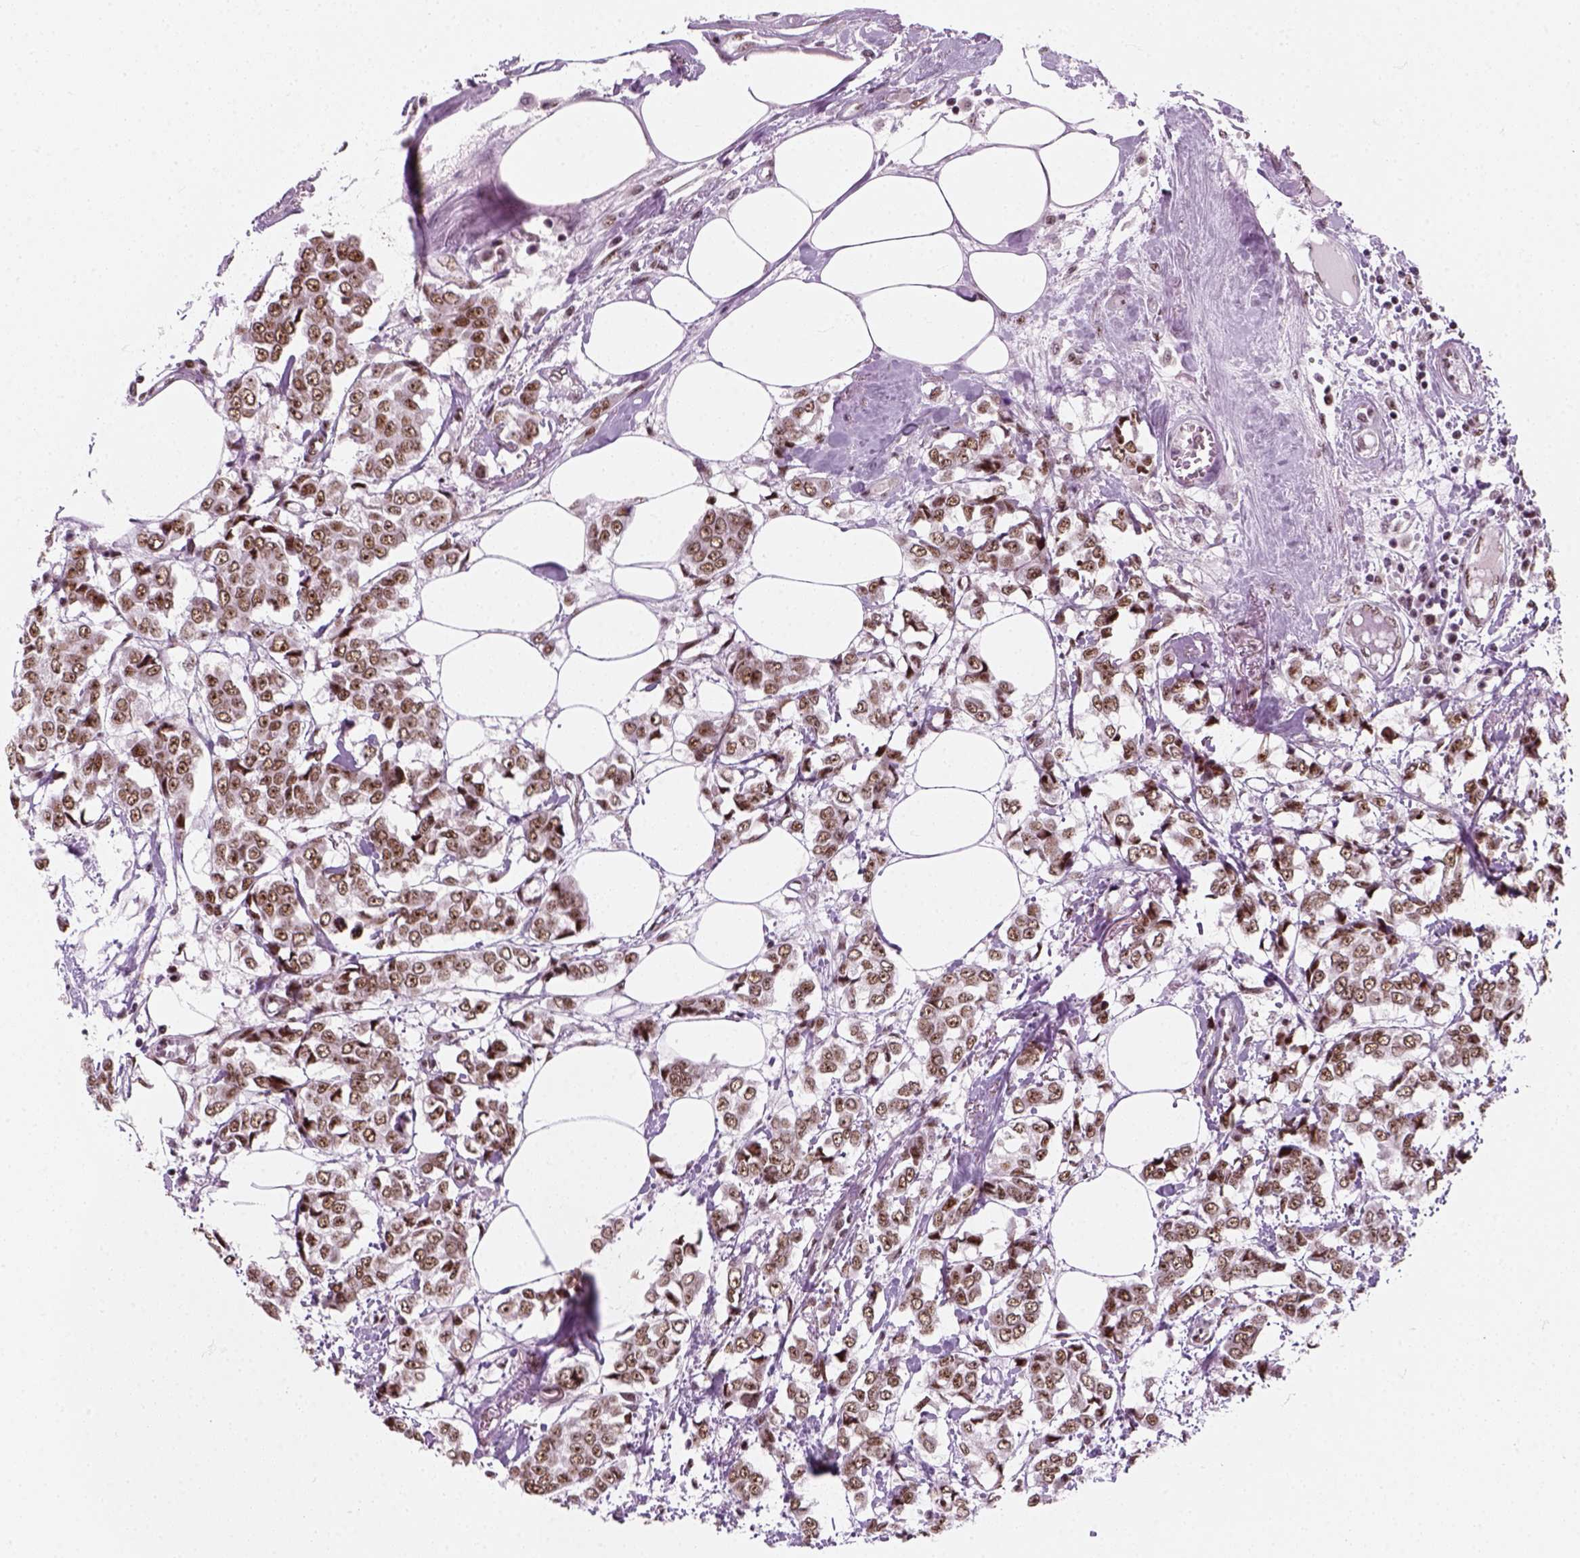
{"staining": {"intensity": "weak", "quantity": ">75%", "location": "nuclear"}, "tissue": "breast cancer", "cell_type": "Tumor cells", "image_type": "cancer", "snomed": [{"axis": "morphology", "description": "Duct carcinoma"}, {"axis": "topography", "description": "Breast"}], "caption": "Breast cancer was stained to show a protein in brown. There is low levels of weak nuclear expression in about >75% of tumor cells.", "gene": "GTF2F1", "patient": {"sex": "female", "age": 94}}